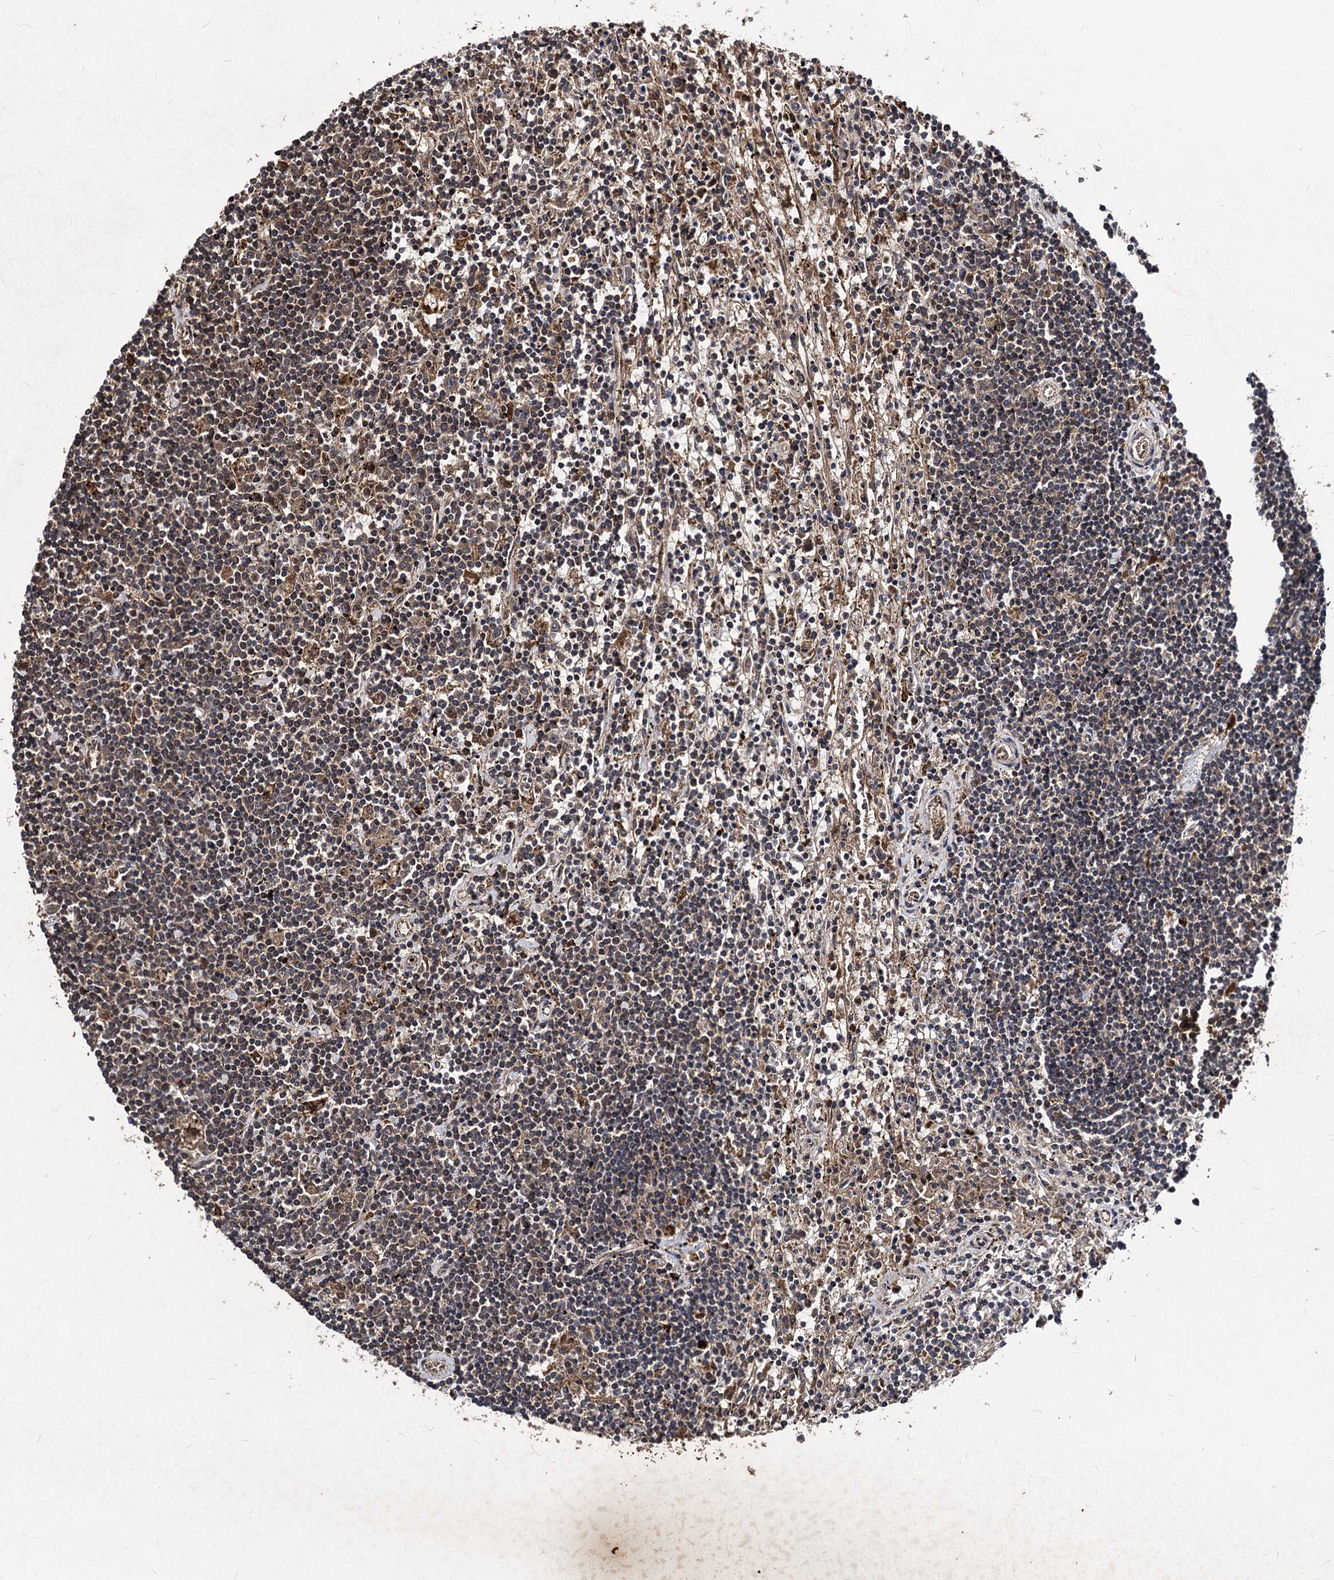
{"staining": {"intensity": "weak", "quantity": "25%-75%", "location": "cytoplasmic/membranous"}, "tissue": "lymphoma", "cell_type": "Tumor cells", "image_type": "cancer", "snomed": [{"axis": "morphology", "description": "Malignant lymphoma, non-Hodgkin's type, Low grade"}, {"axis": "topography", "description": "Spleen"}], "caption": "The micrograph reveals immunohistochemical staining of malignant lymphoma, non-Hodgkin's type (low-grade). There is weak cytoplasmic/membranous staining is appreciated in about 25%-75% of tumor cells.", "gene": "BCL2L2", "patient": {"sex": "male", "age": 76}}